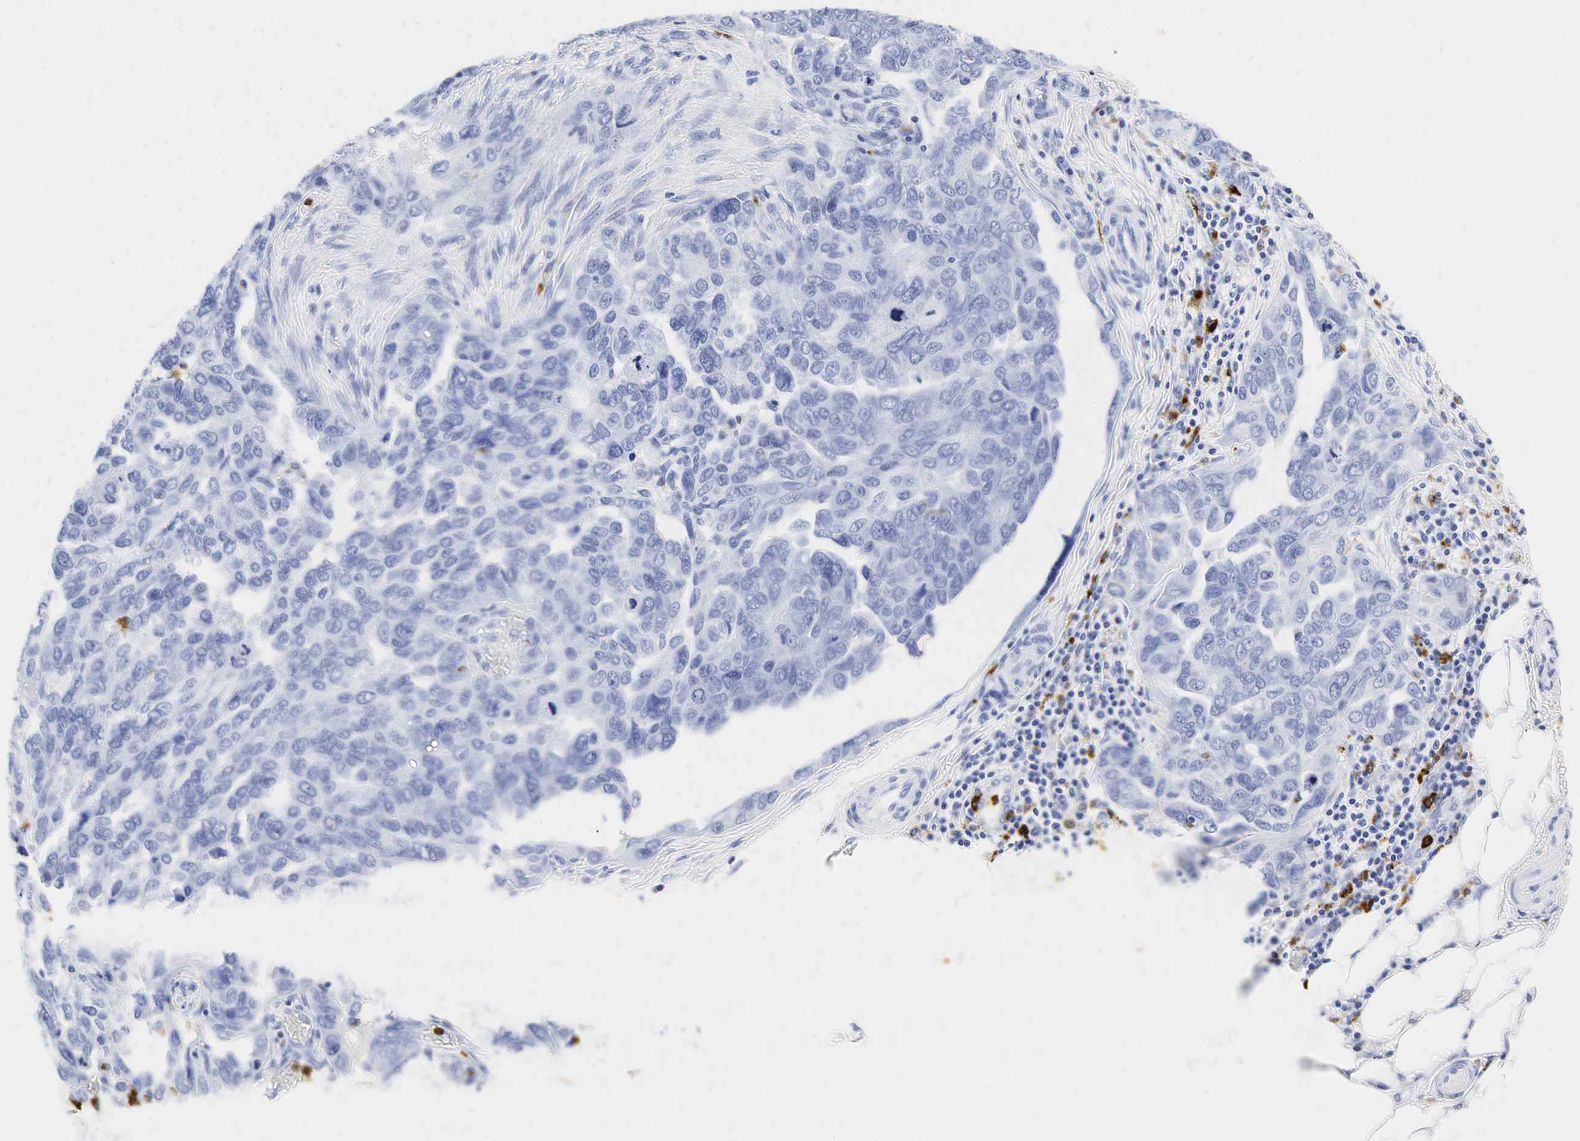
{"staining": {"intensity": "negative", "quantity": "none", "location": "none"}, "tissue": "ovarian cancer", "cell_type": "Tumor cells", "image_type": "cancer", "snomed": [{"axis": "morphology", "description": "Cystadenocarcinoma, serous, NOS"}, {"axis": "topography", "description": "Ovary"}], "caption": "Immunohistochemical staining of serous cystadenocarcinoma (ovarian) reveals no significant positivity in tumor cells. Nuclei are stained in blue.", "gene": "LYZ", "patient": {"sex": "female", "age": 64}}